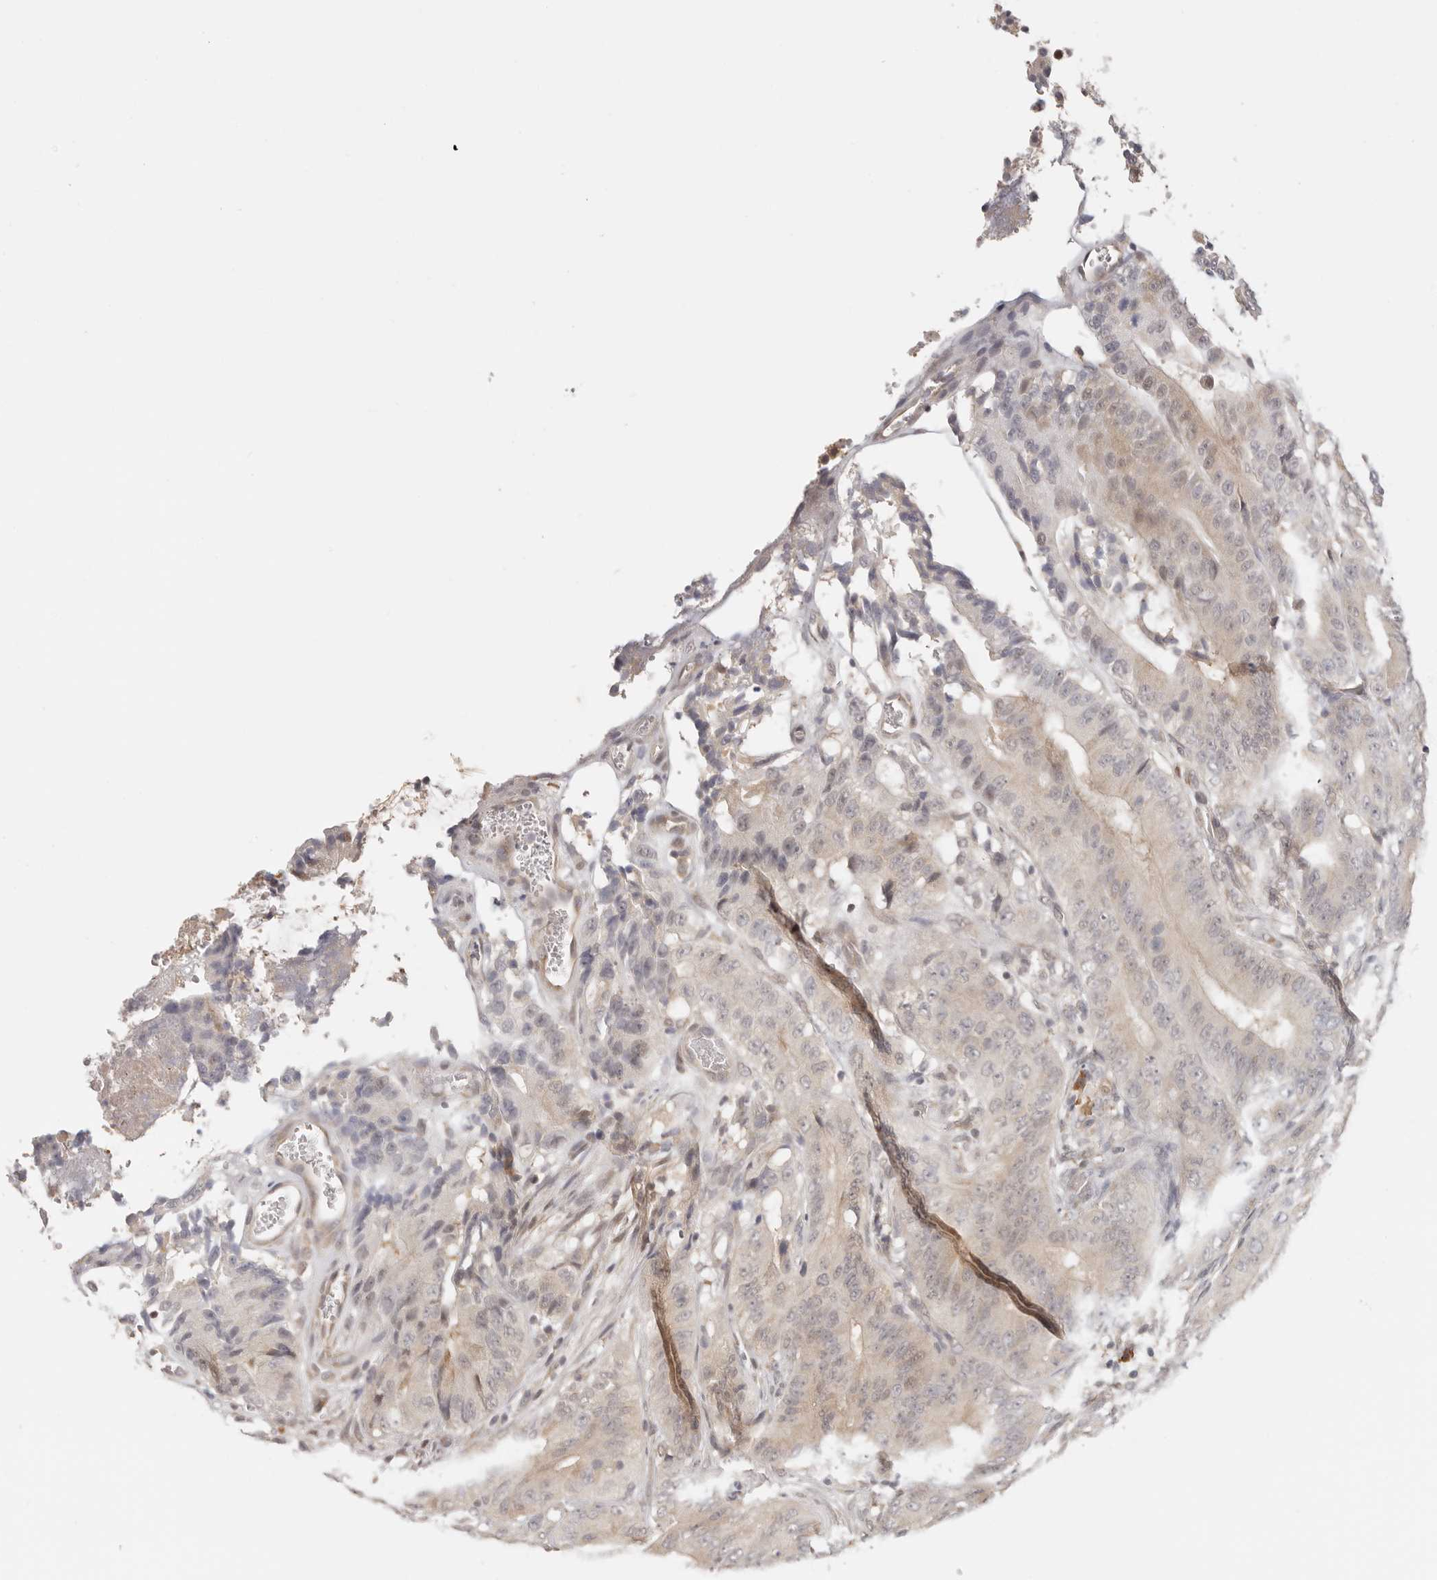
{"staining": {"intensity": "weak", "quantity": "<25%", "location": "cytoplasmic/membranous"}, "tissue": "colorectal cancer", "cell_type": "Tumor cells", "image_type": "cancer", "snomed": [{"axis": "morphology", "description": "Adenocarcinoma, NOS"}, {"axis": "topography", "description": "Colon"}], "caption": "IHC histopathology image of neoplastic tissue: colorectal cancer (adenocarcinoma) stained with DAB shows no significant protein positivity in tumor cells.", "gene": "LARP7", "patient": {"sex": "male", "age": 83}}